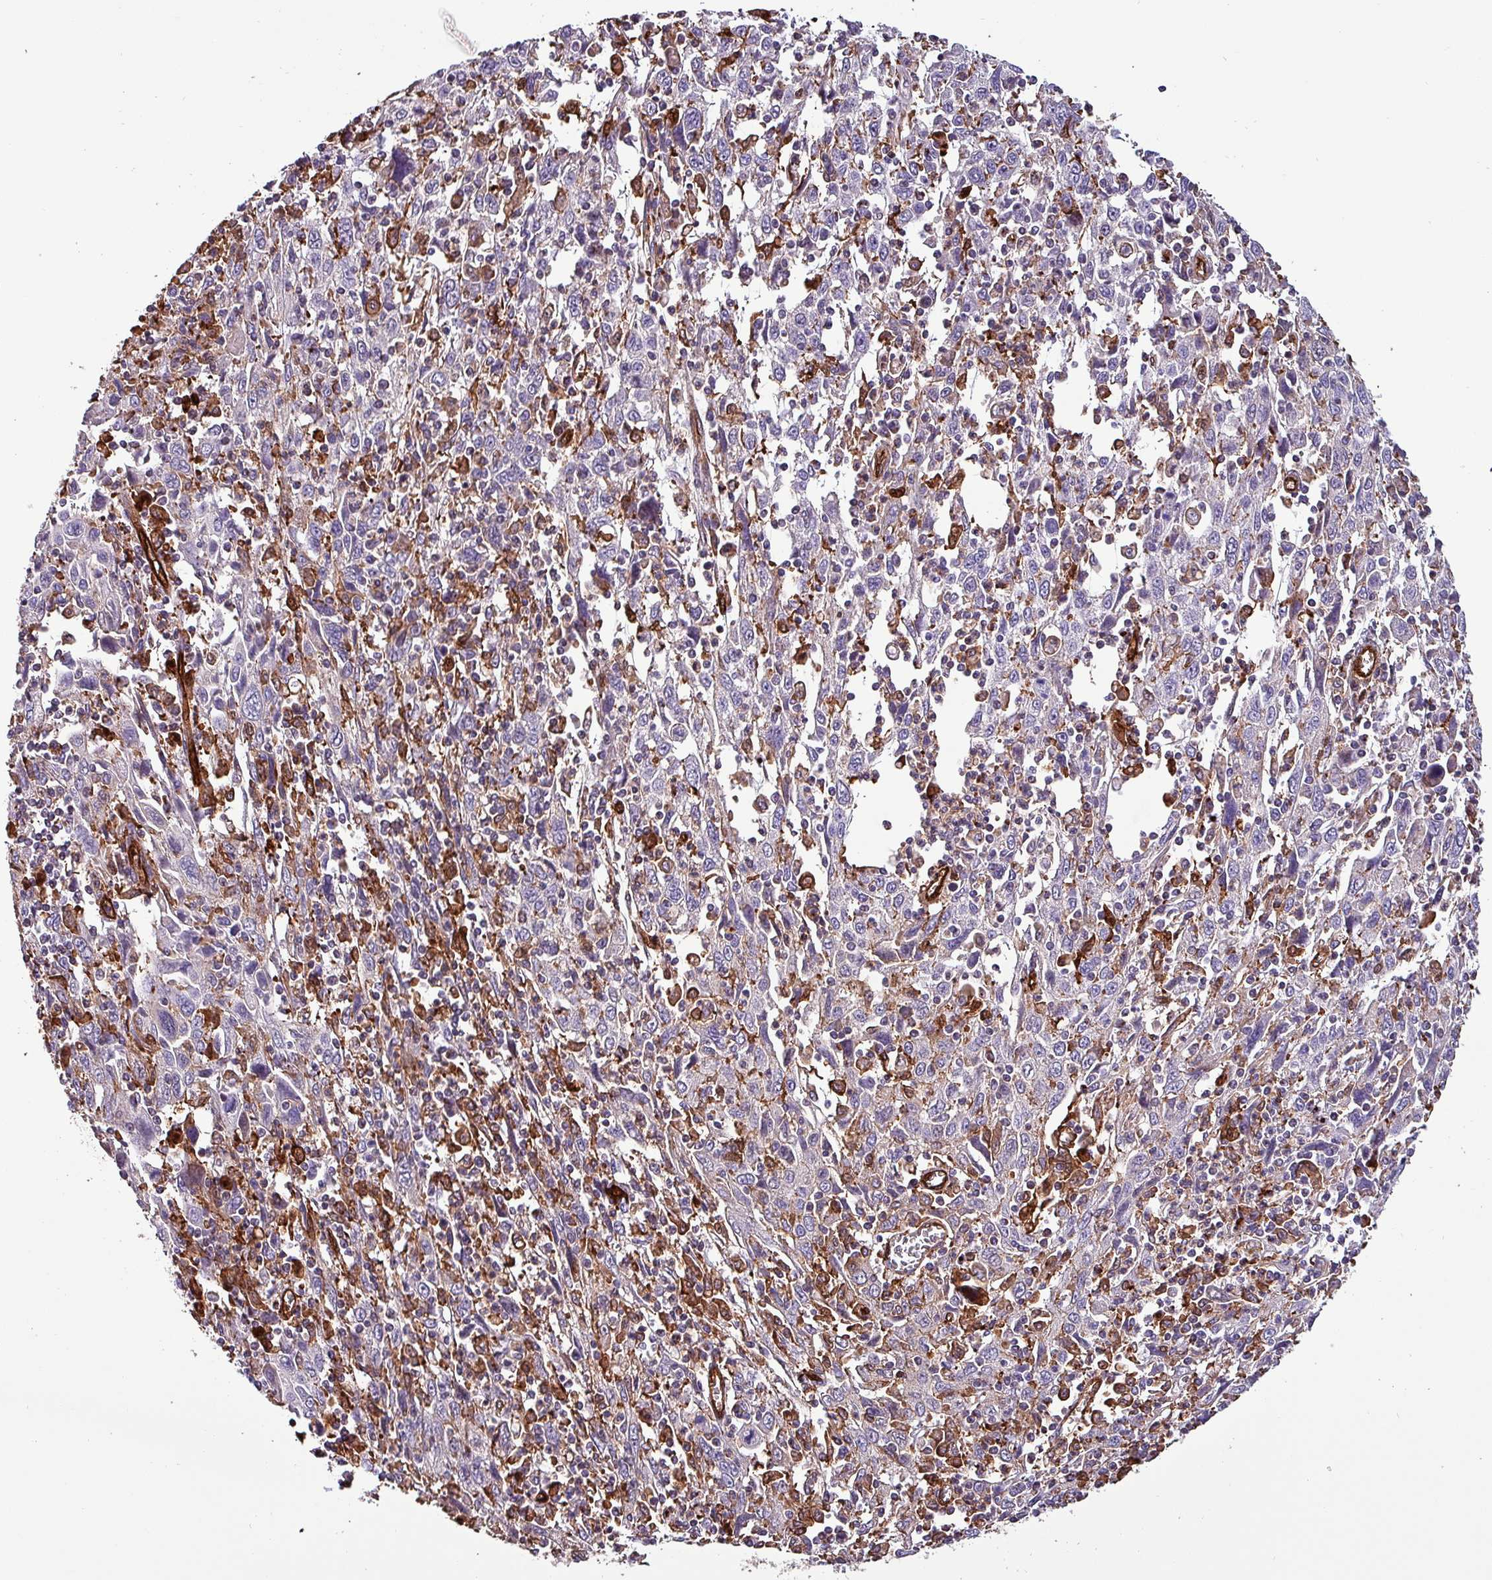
{"staining": {"intensity": "negative", "quantity": "none", "location": "none"}, "tissue": "cervical cancer", "cell_type": "Tumor cells", "image_type": "cancer", "snomed": [{"axis": "morphology", "description": "Squamous cell carcinoma, NOS"}, {"axis": "topography", "description": "Cervix"}], "caption": "Squamous cell carcinoma (cervical) stained for a protein using immunohistochemistry displays no positivity tumor cells.", "gene": "SCIN", "patient": {"sex": "female", "age": 46}}